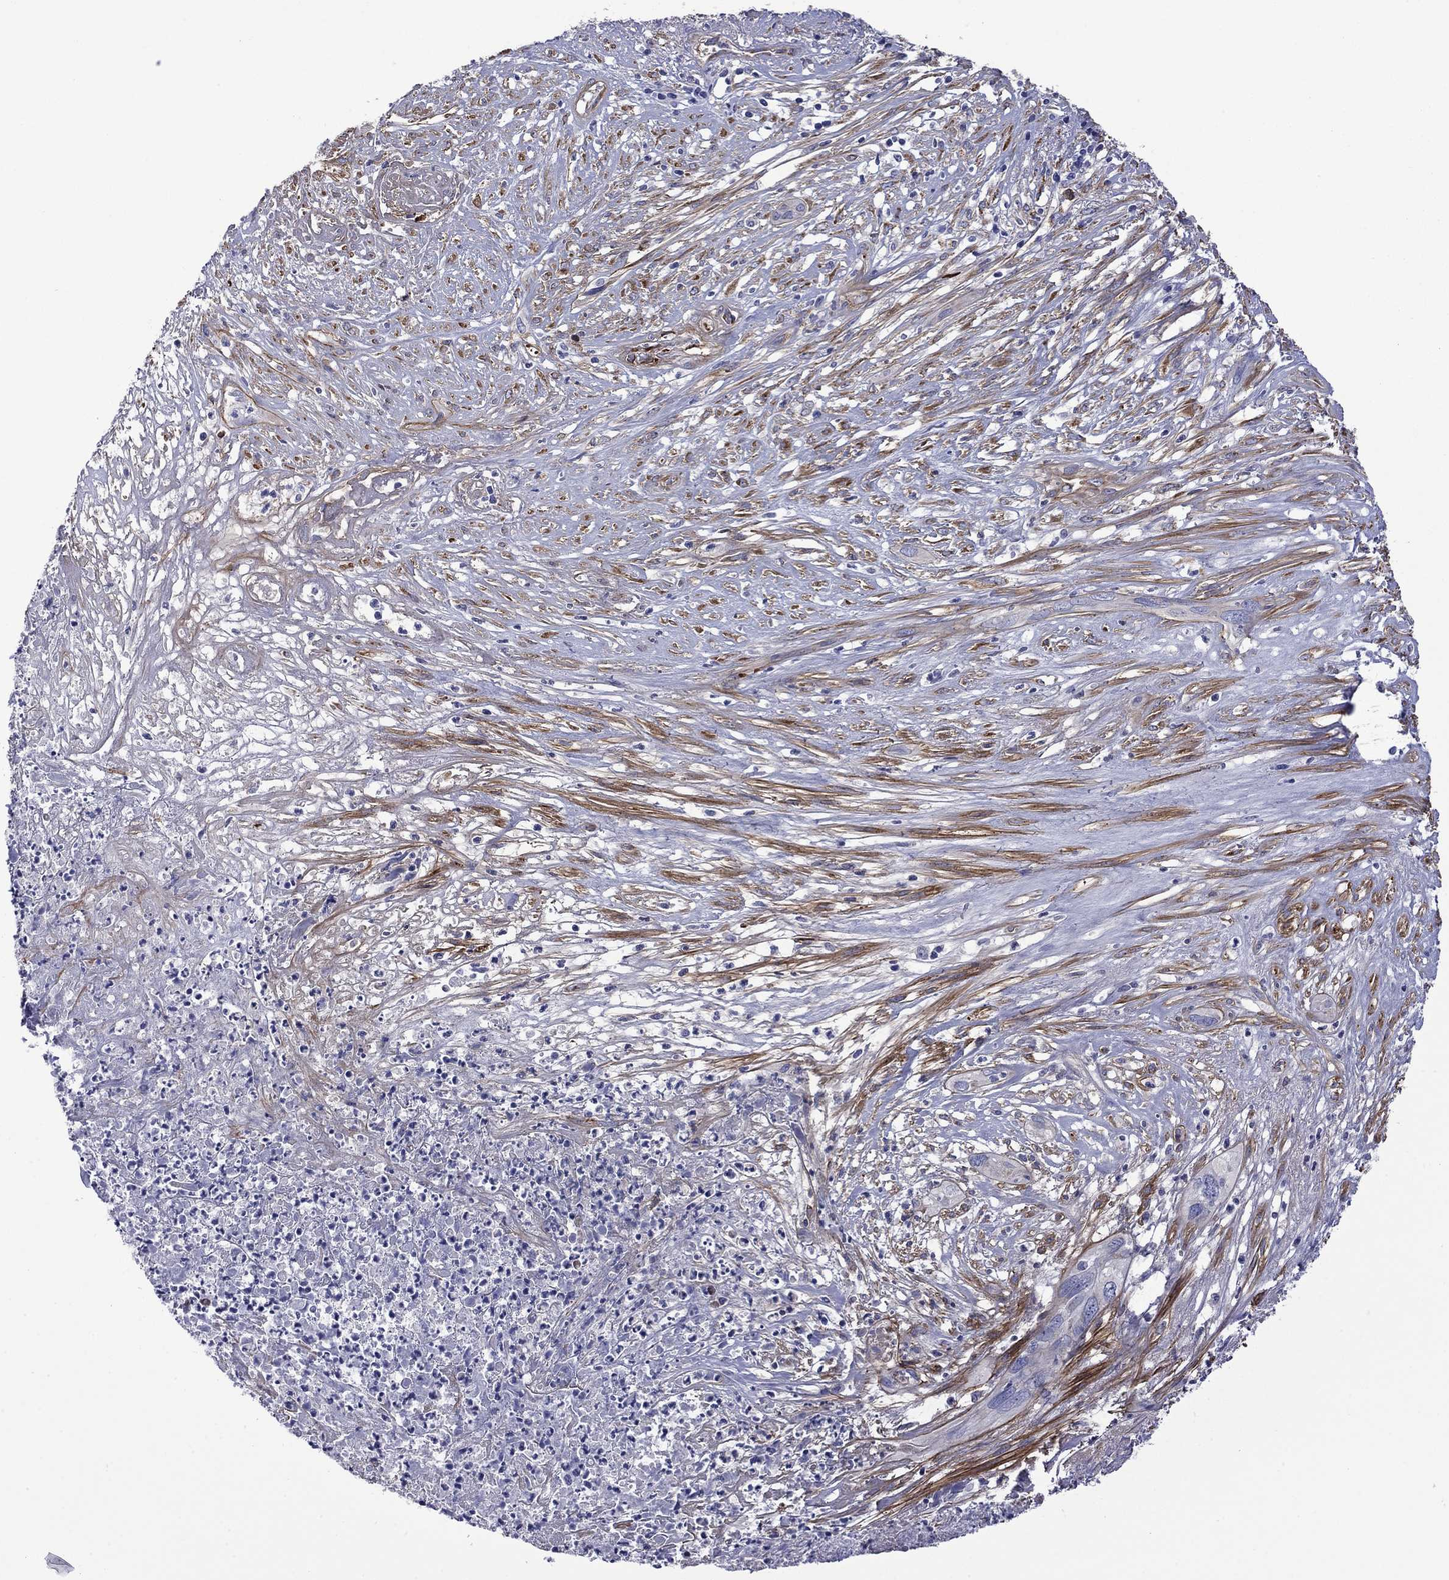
{"staining": {"intensity": "negative", "quantity": "none", "location": "none"}, "tissue": "cervical cancer", "cell_type": "Tumor cells", "image_type": "cancer", "snomed": [{"axis": "morphology", "description": "Squamous cell carcinoma, NOS"}, {"axis": "topography", "description": "Cervix"}], "caption": "Immunohistochemistry micrograph of neoplastic tissue: squamous cell carcinoma (cervical) stained with DAB shows no significant protein positivity in tumor cells.", "gene": "HSPG2", "patient": {"sex": "female", "age": 57}}